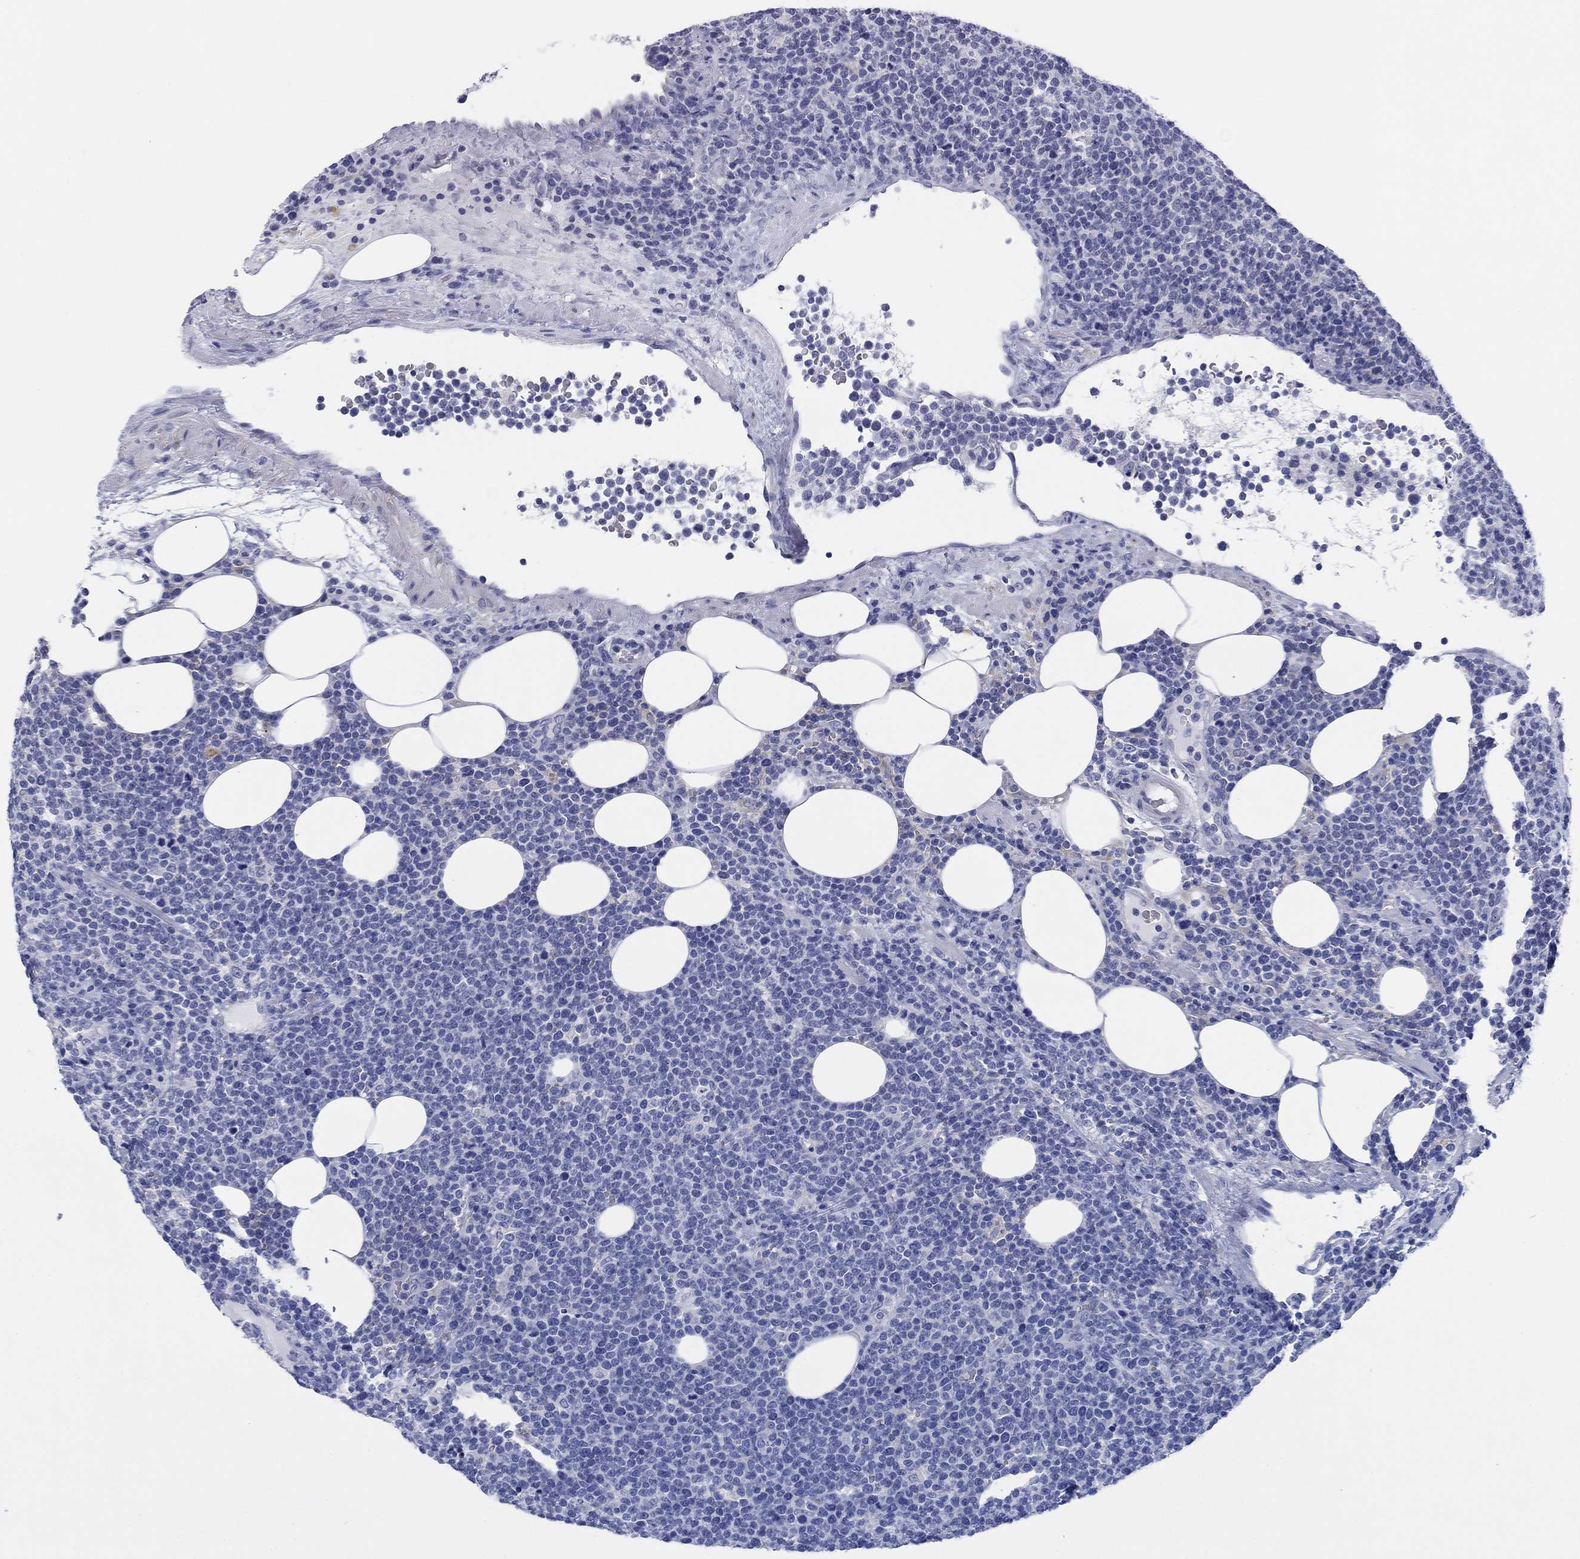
{"staining": {"intensity": "negative", "quantity": "none", "location": "none"}, "tissue": "lymphoma", "cell_type": "Tumor cells", "image_type": "cancer", "snomed": [{"axis": "morphology", "description": "Malignant lymphoma, non-Hodgkin's type, High grade"}, {"axis": "topography", "description": "Lymph node"}], "caption": "Histopathology image shows no protein positivity in tumor cells of lymphoma tissue.", "gene": "ERICH3", "patient": {"sex": "male", "age": 61}}